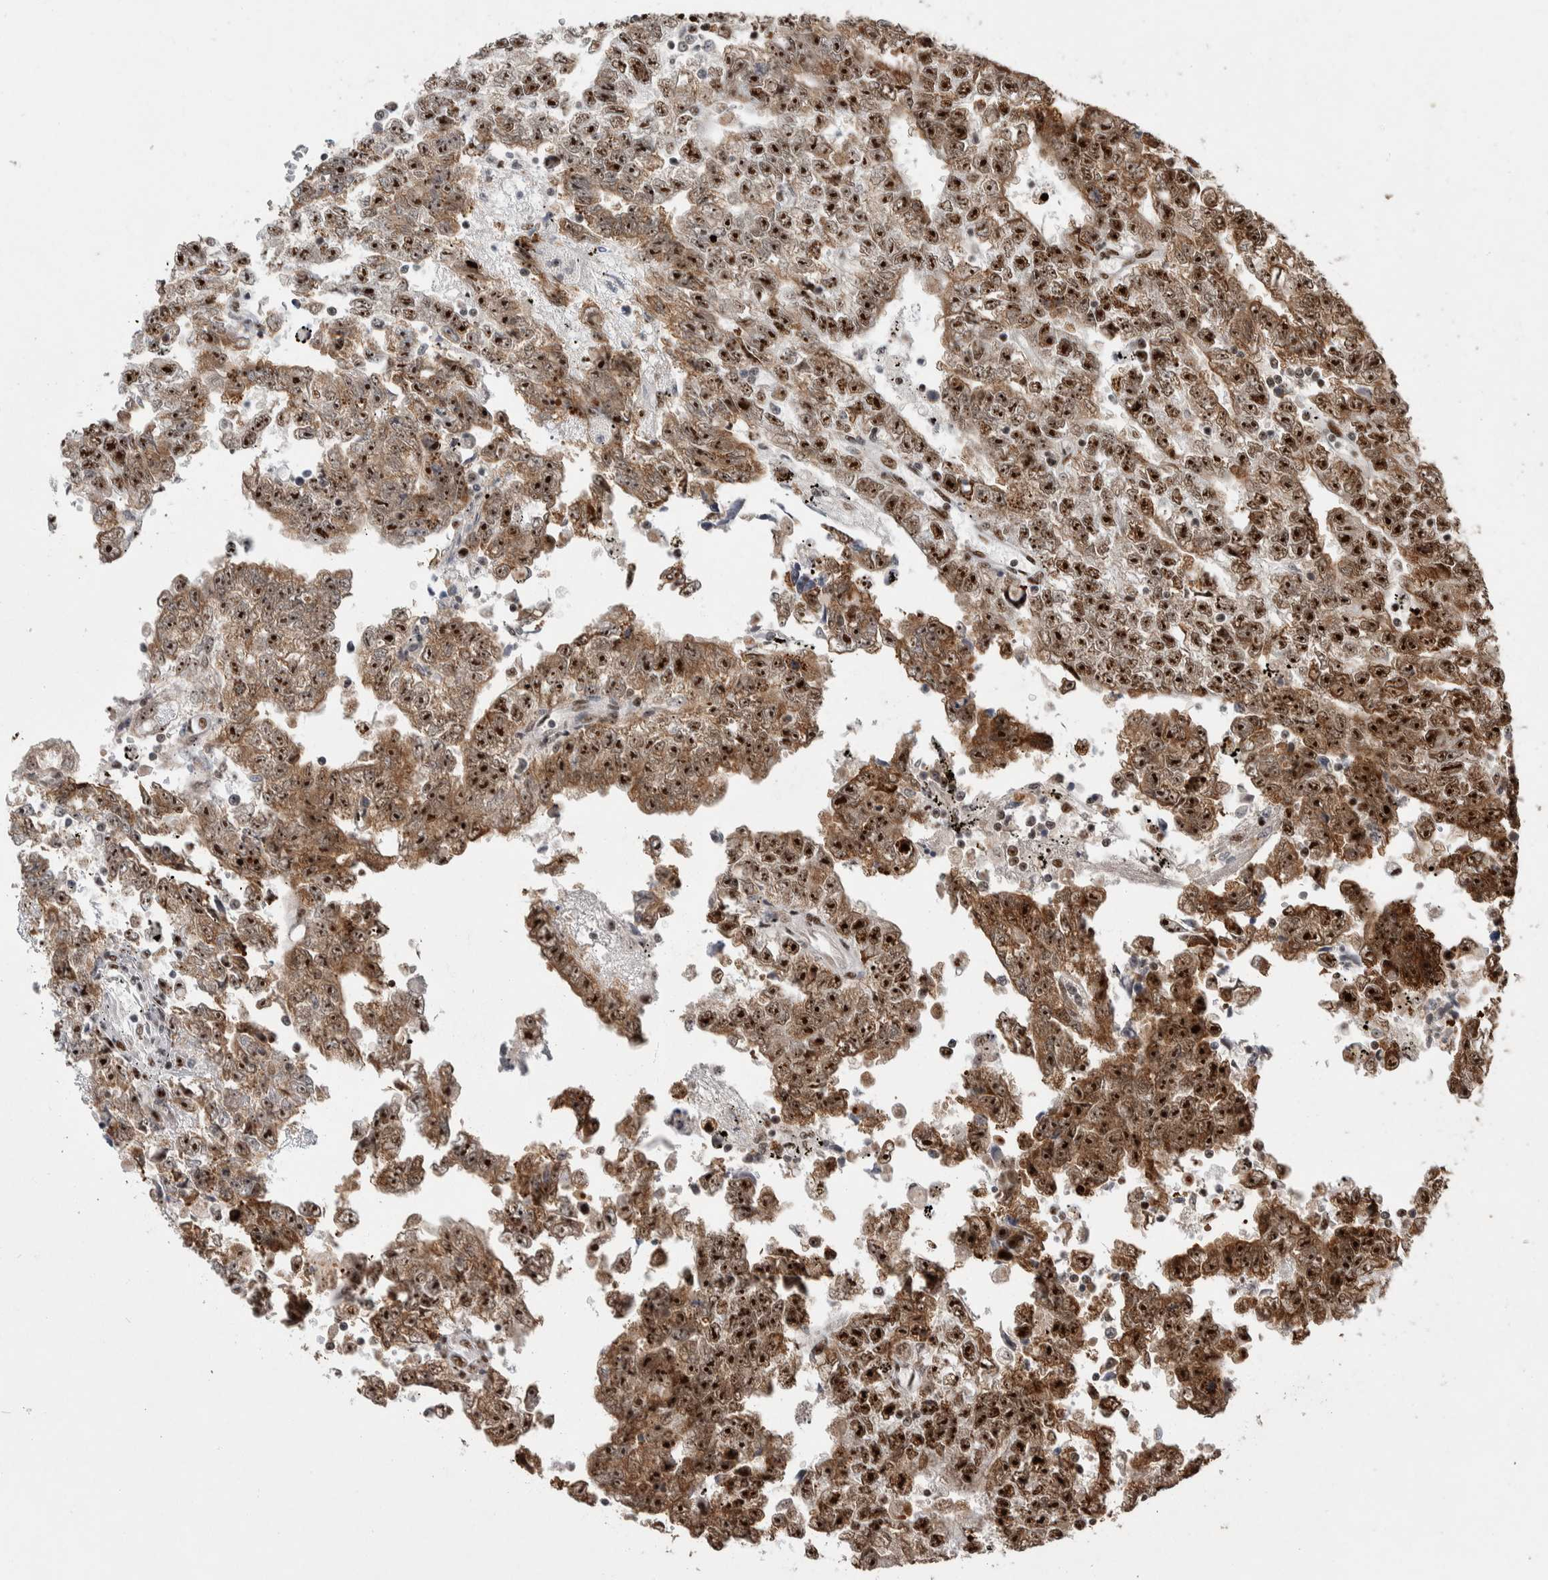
{"staining": {"intensity": "strong", "quantity": ">75%", "location": "cytoplasmic/membranous,nuclear"}, "tissue": "testis cancer", "cell_type": "Tumor cells", "image_type": "cancer", "snomed": [{"axis": "morphology", "description": "Carcinoma, Embryonal, NOS"}, {"axis": "topography", "description": "Testis"}], "caption": "Immunohistochemistry (IHC) (DAB (3,3'-diaminobenzidine)) staining of human testis cancer shows strong cytoplasmic/membranous and nuclear protein positivity in about >75% of tumor cells. Immunohistochemistry (IHC) stains the protein in brown and the nuclei are stained blue.", "gene": "NCL", "patient": {"sex": "male", "age": 25}}